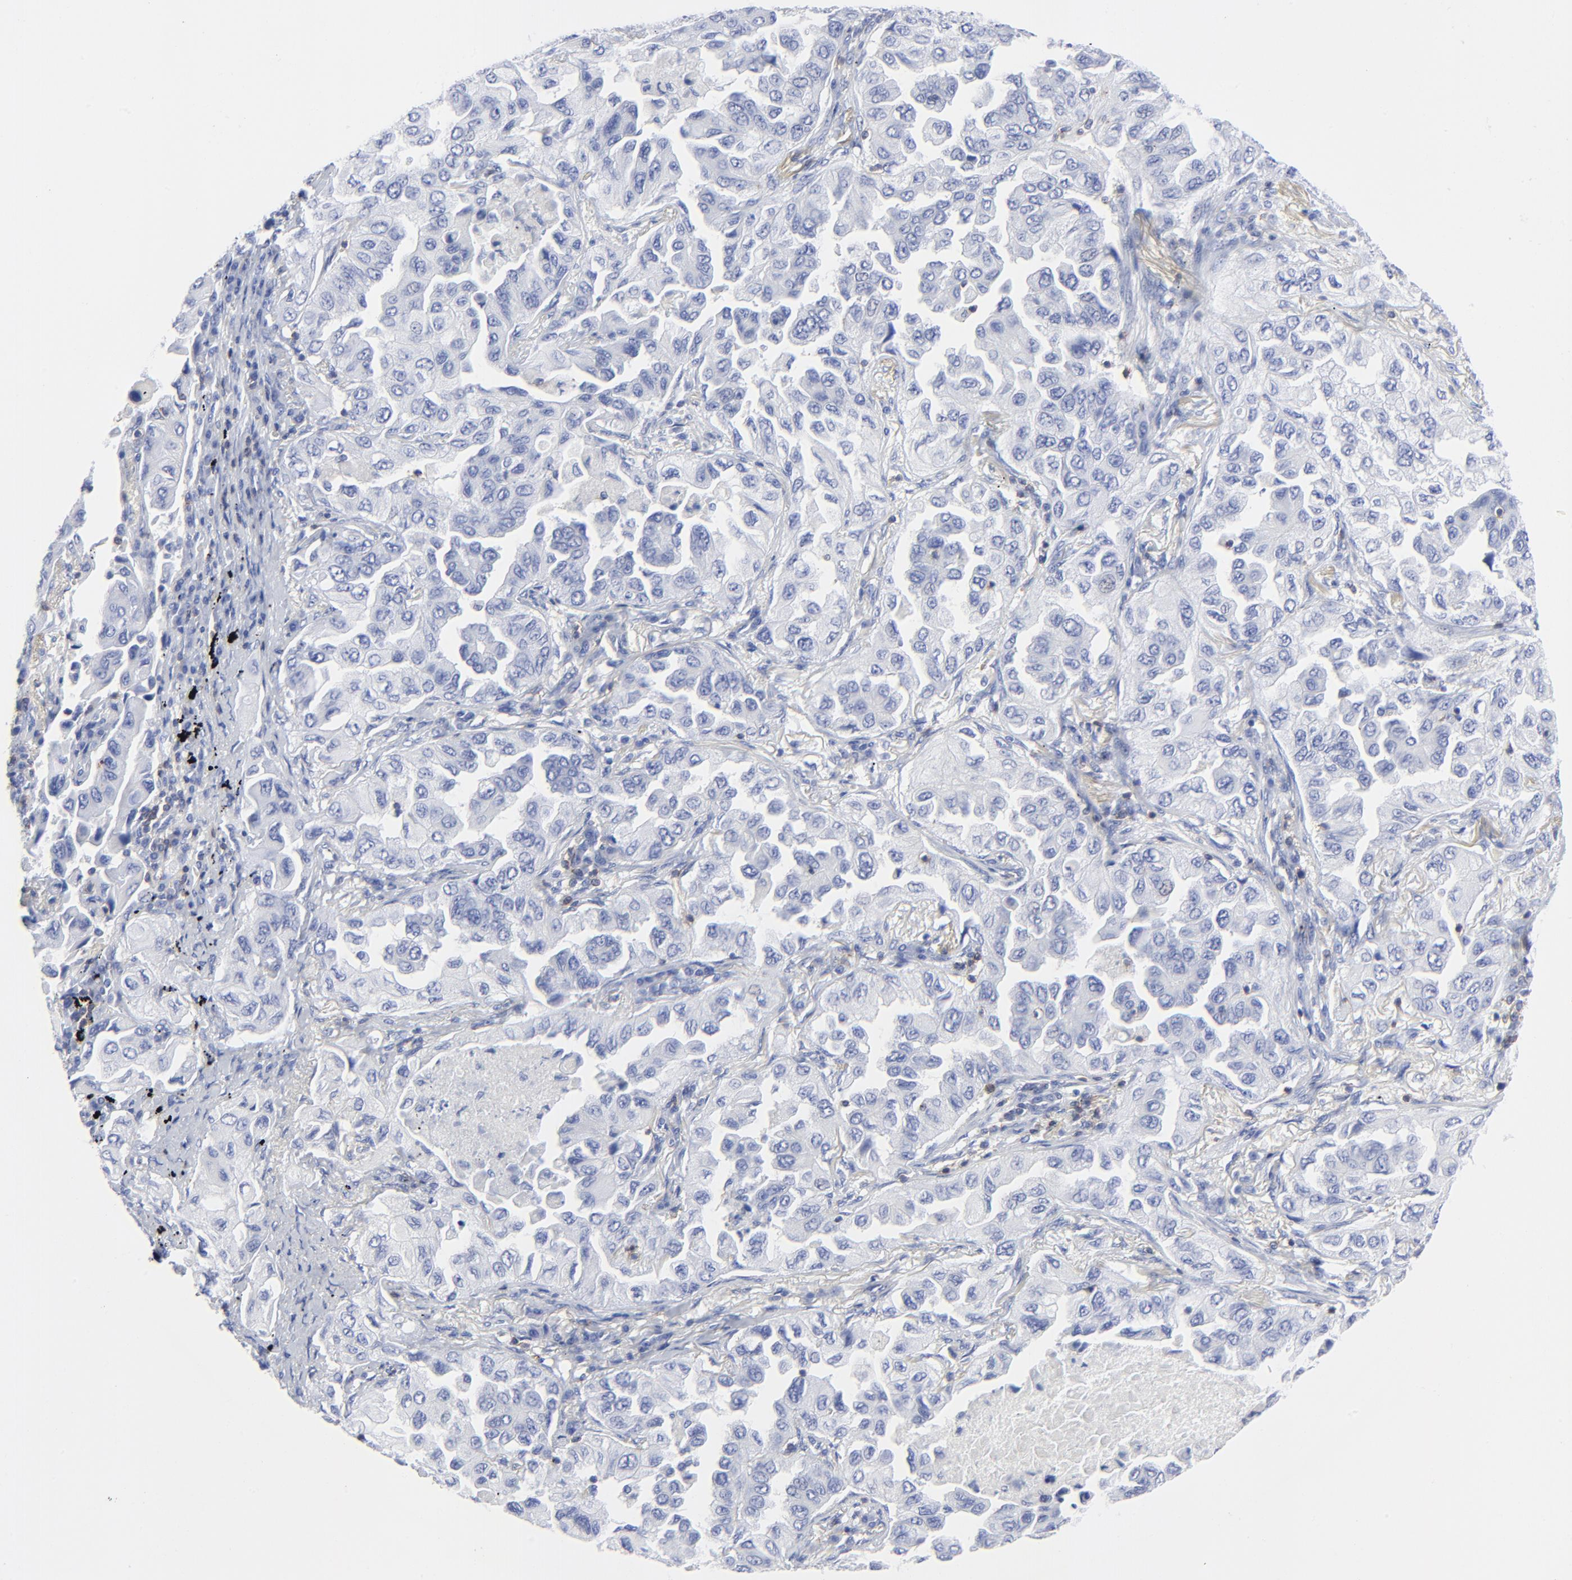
{"staining": {"intensity": "negative", "quantity": "none", "location": "none"}, "tissue": "lung cancer", "cell_type": "Tumor cells", "image_type": "cancer", "snomed": [{"axis": "morphology", "description": "Adenocarcinoma, NOS"}, {"axis": "topography", "description": "Lung"}], "caption": "The micrograph shows no staining of tumor cells in lung cancer (adenocarcinoma). (Brightfield microscopy of DAB (3,3'-diaminobenzidine) IHC at high magnification).", "gene": "LCK", "patient": {"sex": "female", "age": 65}}